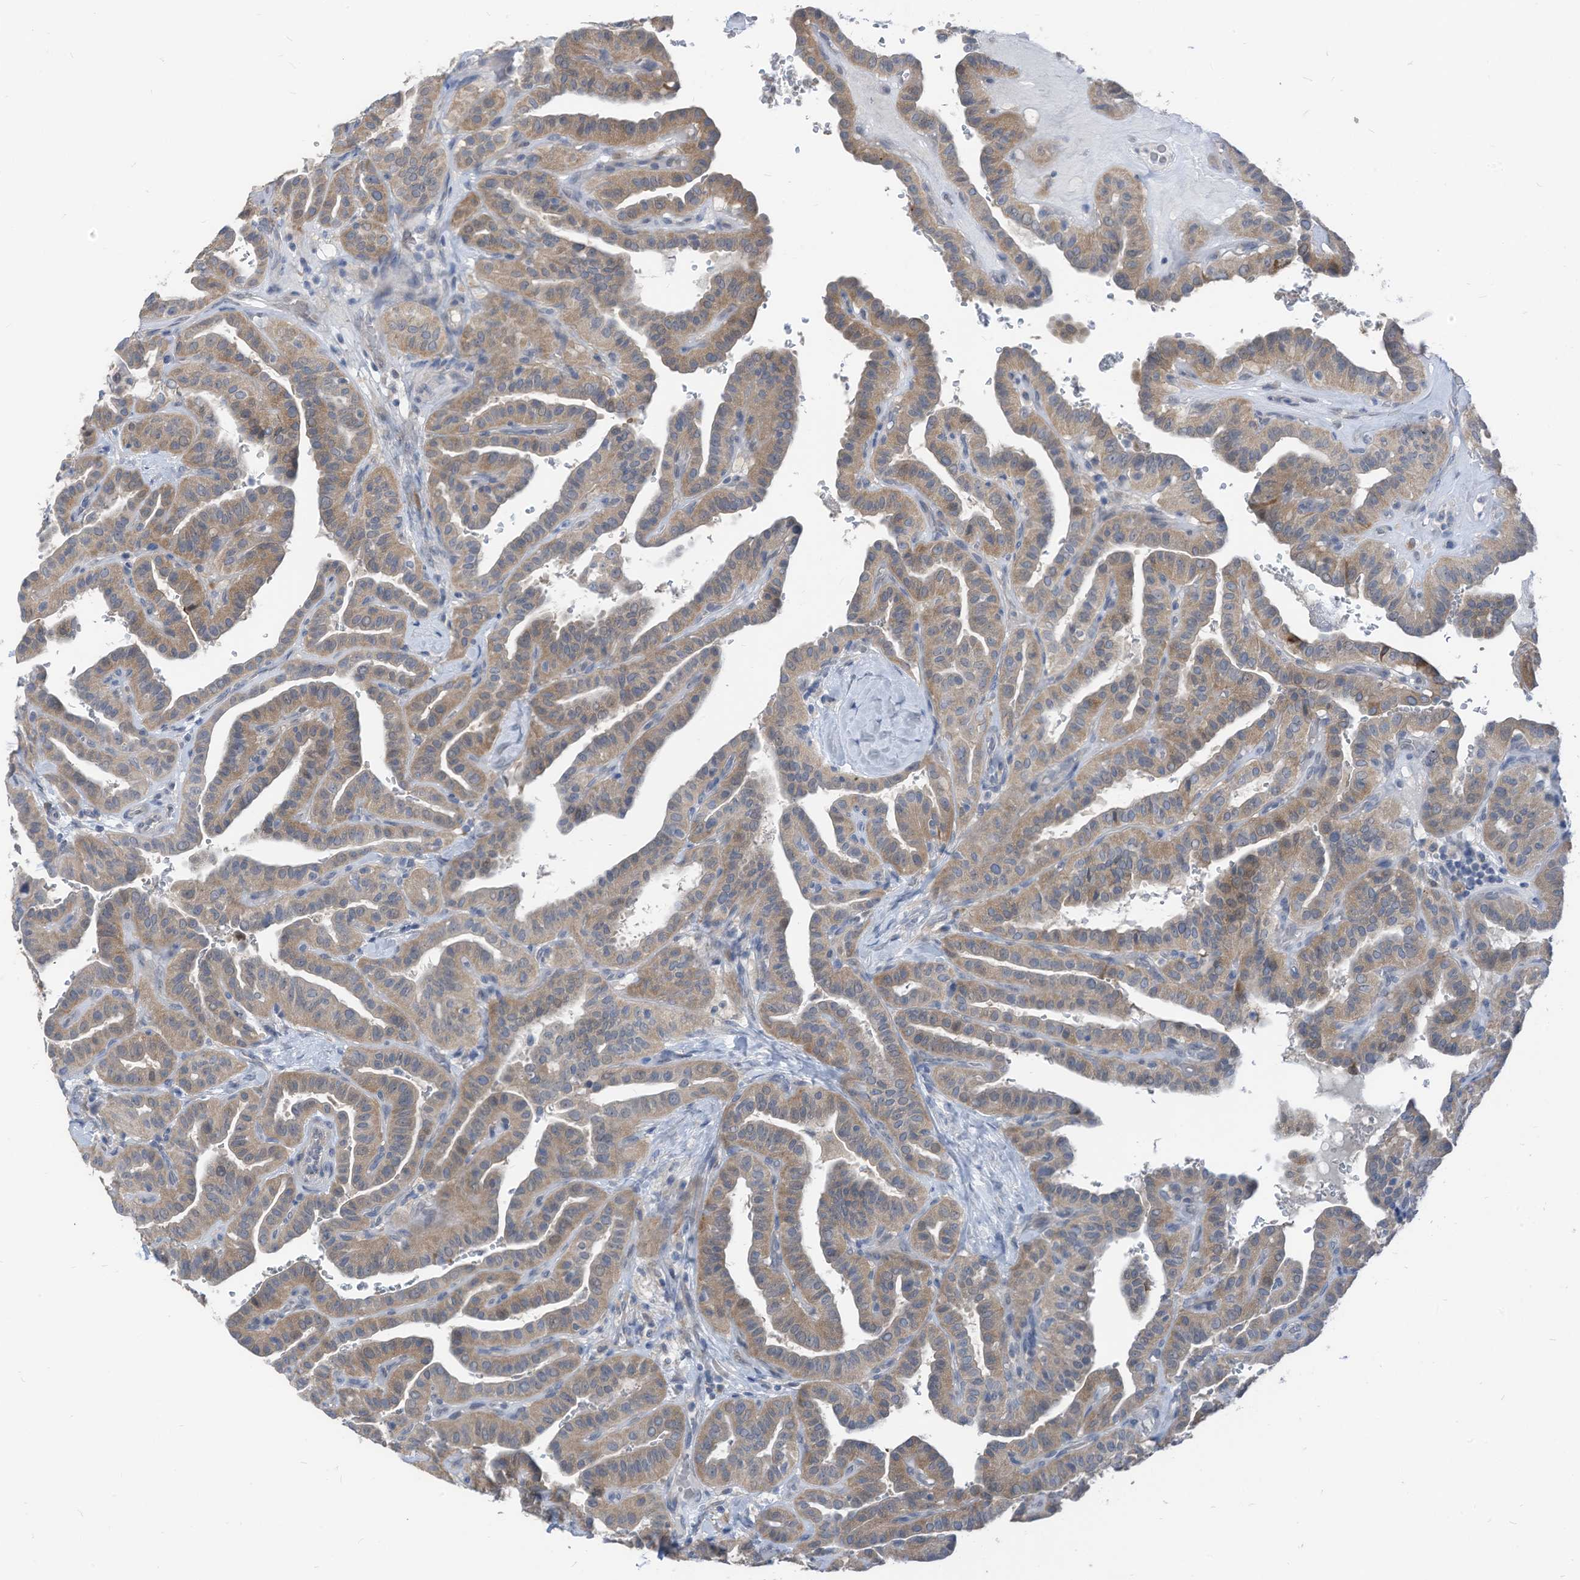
{"staining": {"intensity": "weak", "quantity": ">75%", "location": "cytoplasmic/membranous"}, "tissue": "thyroid cancer", "cell_type": "Tumor cells", "image_type": "cancer", "snomed": [{"axis": "morphology", "description": "Papillary adenocarcinoma, NOS"}, {"axis": "topography", "description": "Thyroid gland"}], "caption": "A high-resolution micrograph shows immunohistochemistry staining of thyroid papillary adenocarcinoma, which displays weak cytoplasmic/membranous staining in about >75% of tumor cells. The staining is performed using DAB brown chromogen to label protein expression. The nuclei are counter-stained blue using hematoxylin.", "gene": "LDAH", "patient": {"sex": "male", "age": 77}}